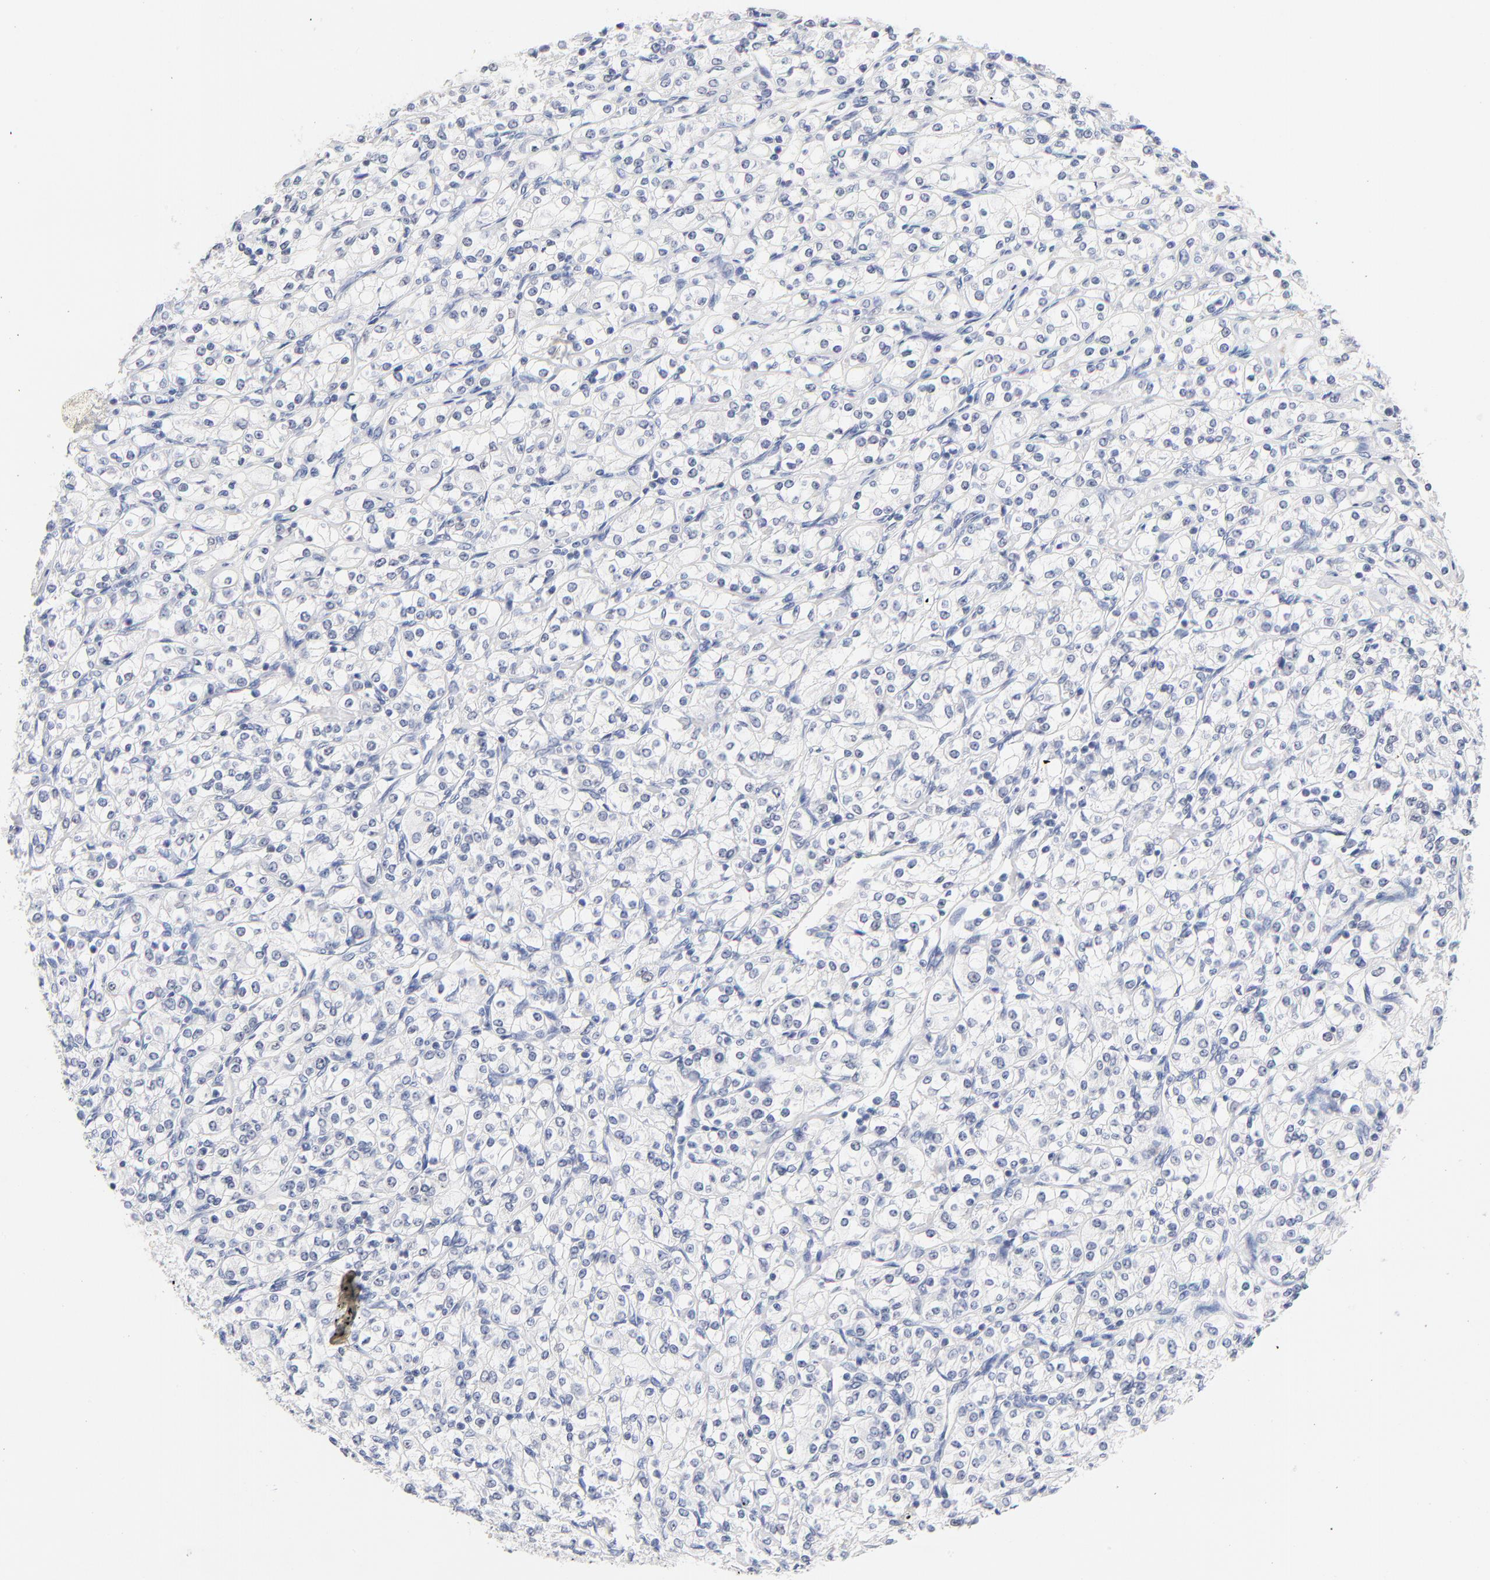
{"staining": {"intensity": "negative", "quantity": "none", "location": "none"}, "tissue": "renal cancer", "cell_type": "Tumor cells", "image_type": "cancer", "snomed": [{"axis": "morphology", "description": "Adenocarcinoma, NOS"}, {"axis": "topography", "description": "Kidney"}], "caption": "Tumor cells show no significant positivity in renal cancer (adenocarcinoma).", "gene": "ORC2", "patient": {"sex": "male", "age": 77}}